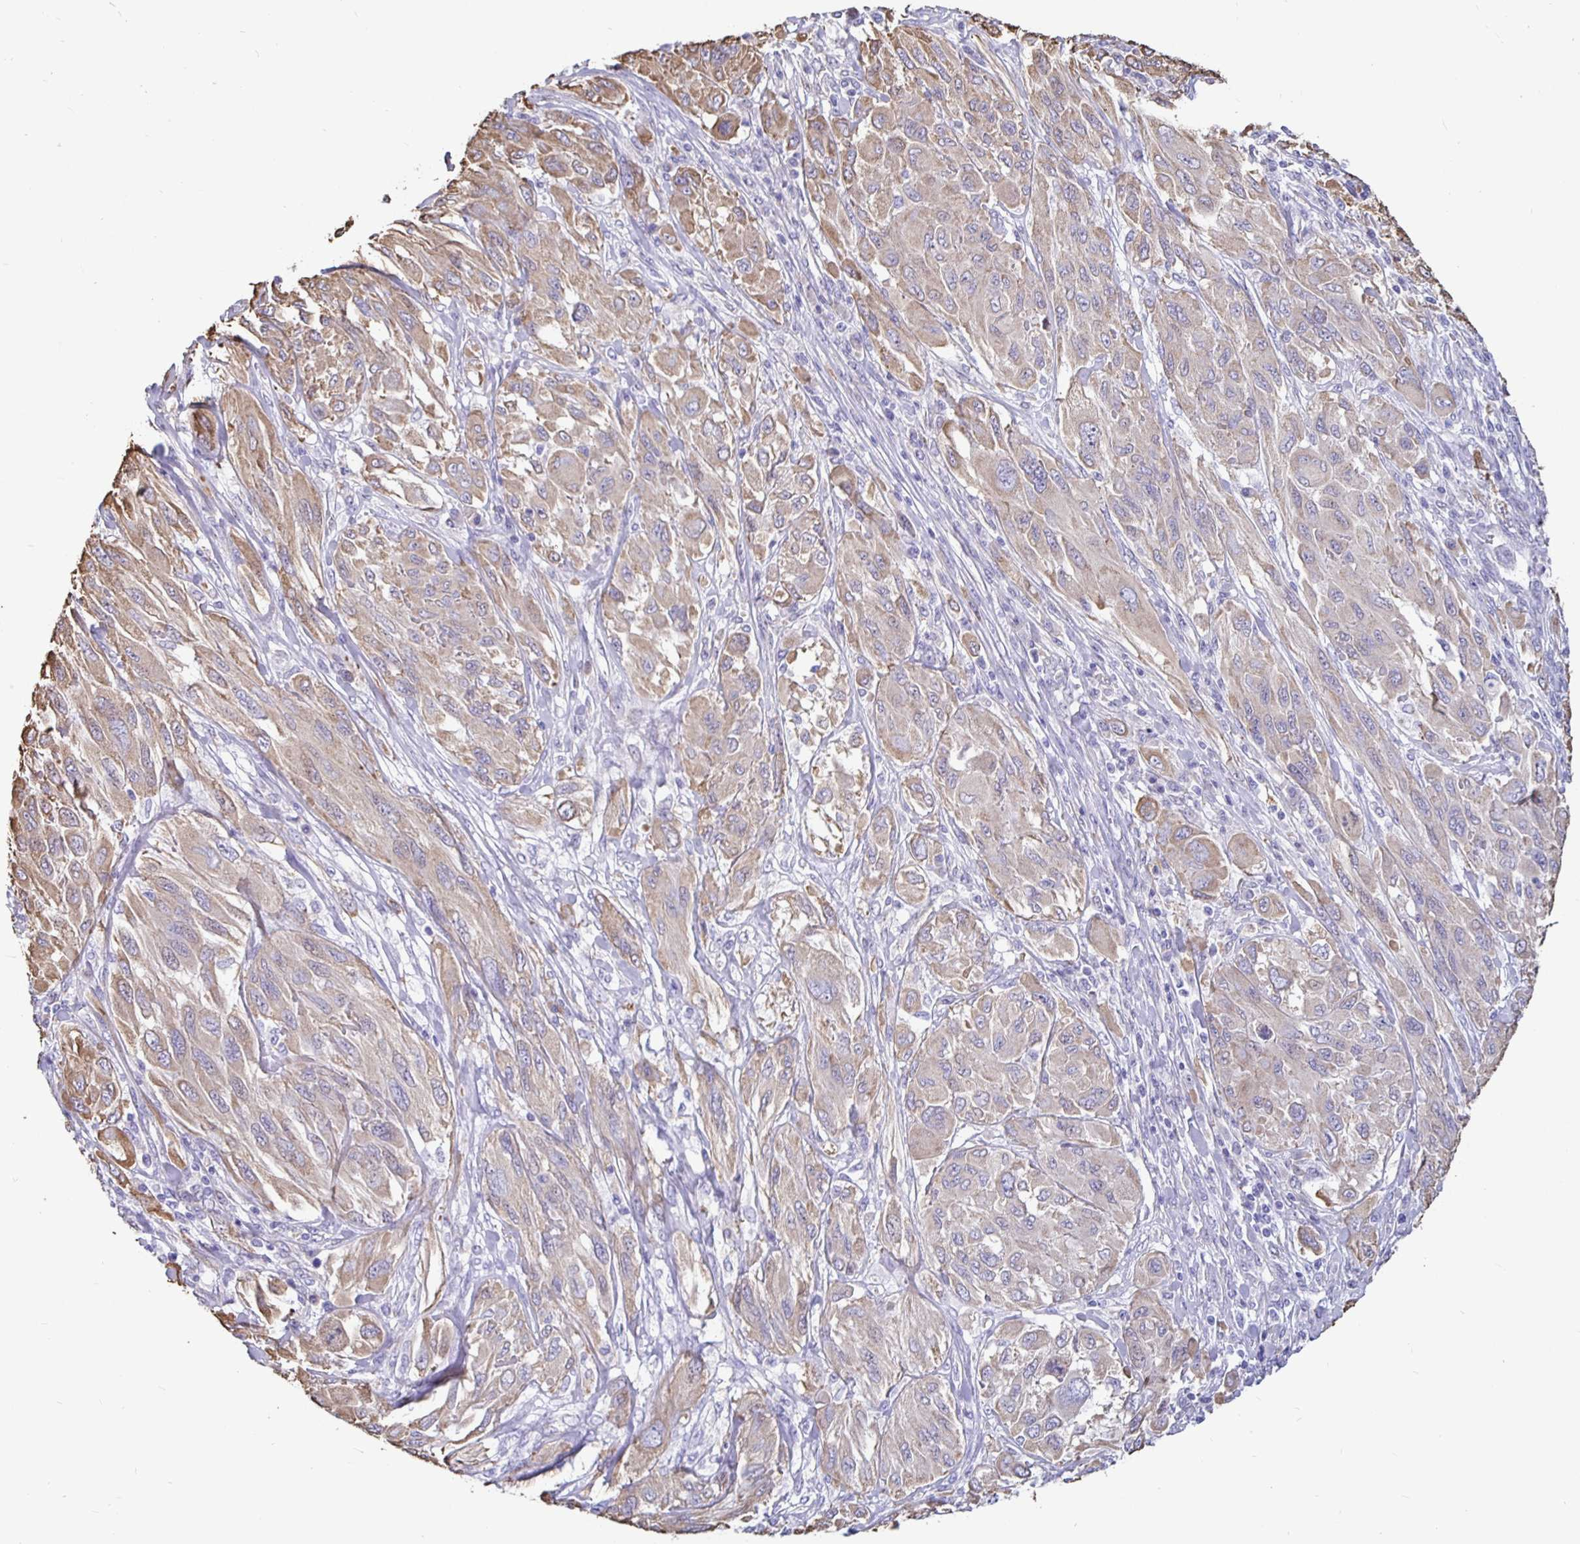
{"staining": {"intensity": "weak", "quantity": "25%-75%", "location": "cytoplasmic/membranous"}, "tissue": "melanoma", "cell_type": "Tumor cells", "image_type": "cancer", "snomed": [{"axis": "morphology", "description": "Malignant melanoma, NOS"}, {"axis": "topography", "description": "Skin"}], "caption": "This histopathology image displays malignant melanoma stained with immunohistochemistry to label a protein in brown. The cytoplasmic/membranous of tumor cells show weak positivity for the protein. Nuclei are counter-stained blue.", "gene": "DNAI2", "patient": {"sex": "female", "age": 91}}